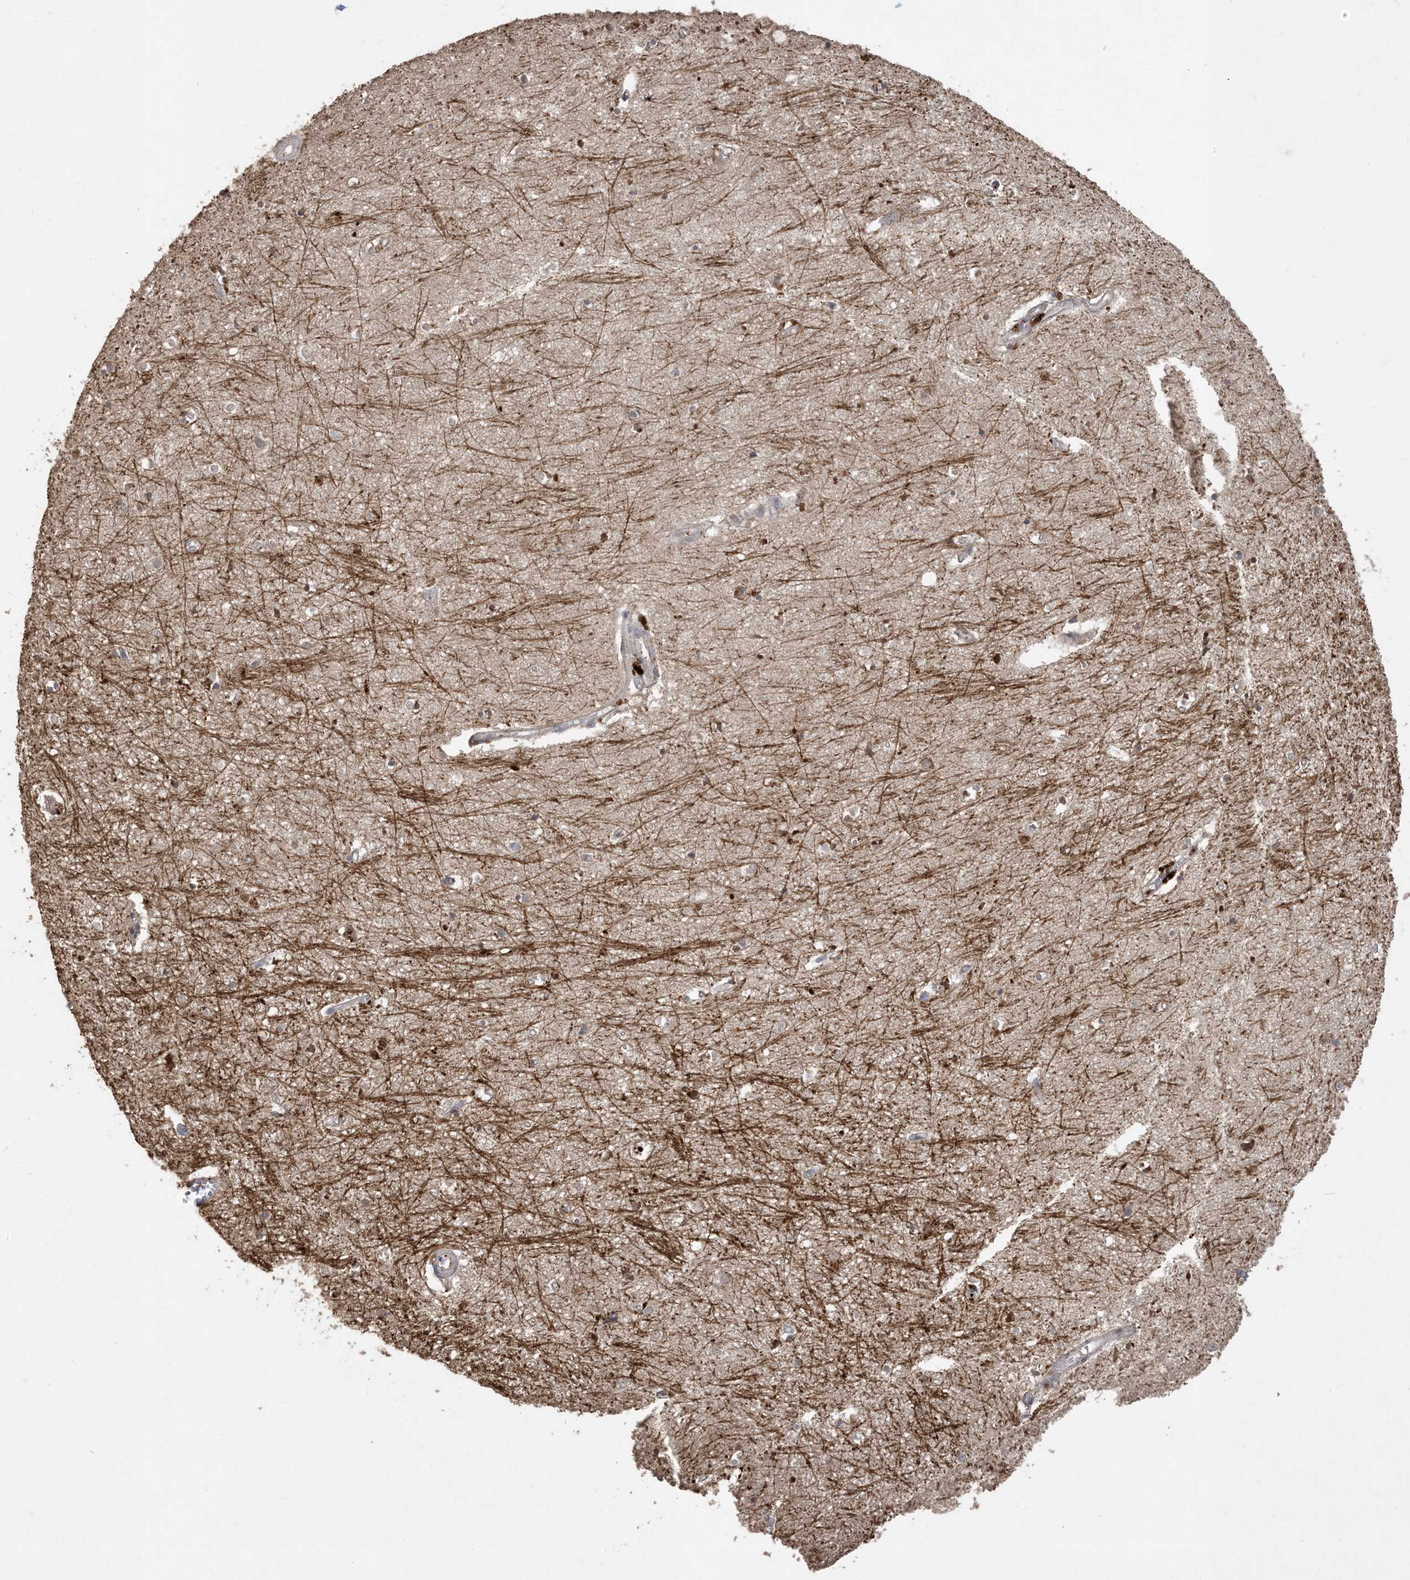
{"staining": {"intensity": "weak", "quantity": "<25%", "location": "cytoplasmic/membranous"}, "tissue": "hippocampus", "cell_type": "Glial cells", "image_type": "normal", "snomed": [{"axis": "morphology", "description": "Normal tissue, NOS"}, {"axis": "topography", "description": "Hippocampus"}], "caption": "Immunohistochemical staining of unremarkable hippocampus shows no significant staining in glial cells. Brightfield microscopy of immunohistochemistry stained with DAB (3,3'-diaminobenzidine) (brown) and hematoxylin (blue), captured at high magnification.", "gene": "EFCAB8", "patient": {"sex": "female", "age": 64}}